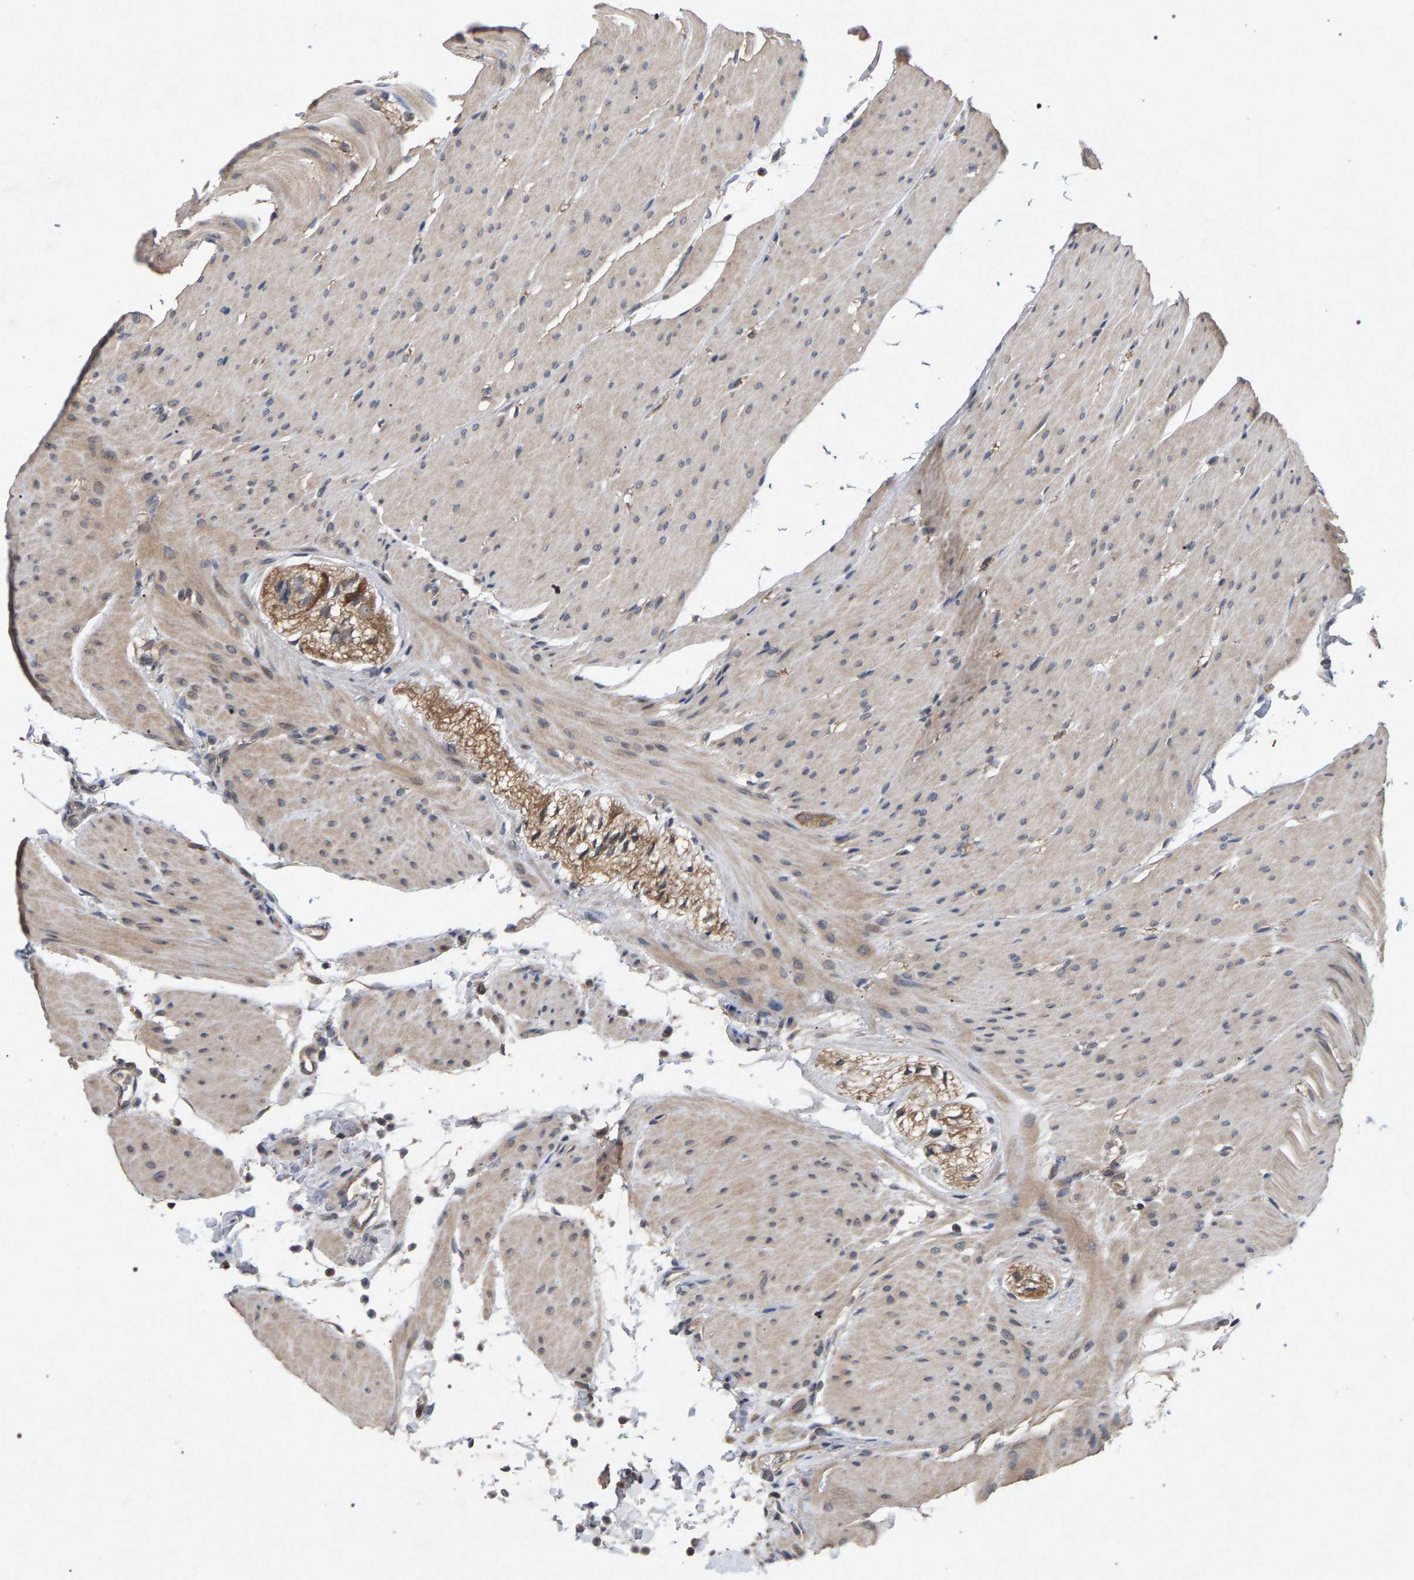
{"staining": {"intensity": "moderate", "quantity": ">75%", "location": "cytoplasmic/membranous"}, "tissue": "colon", "cell_type": "Endothelial cells", "image_type": "normal", "snomed": [{"axis": "morphology", "description": "Normal tissue, NOS"}, {"axis": "topography", "description": "Smooth muscle"}, {"axis": "topography", "description": "Colon"}], "caption": "Normal colon demonstrates moderate cytoplasmic/membranous expression in approximately >75% of endothelial cells, visualized by immunohistochemistry.", "gene": "SLC4A4", "patient": {"sex": "male", "age": 67}}